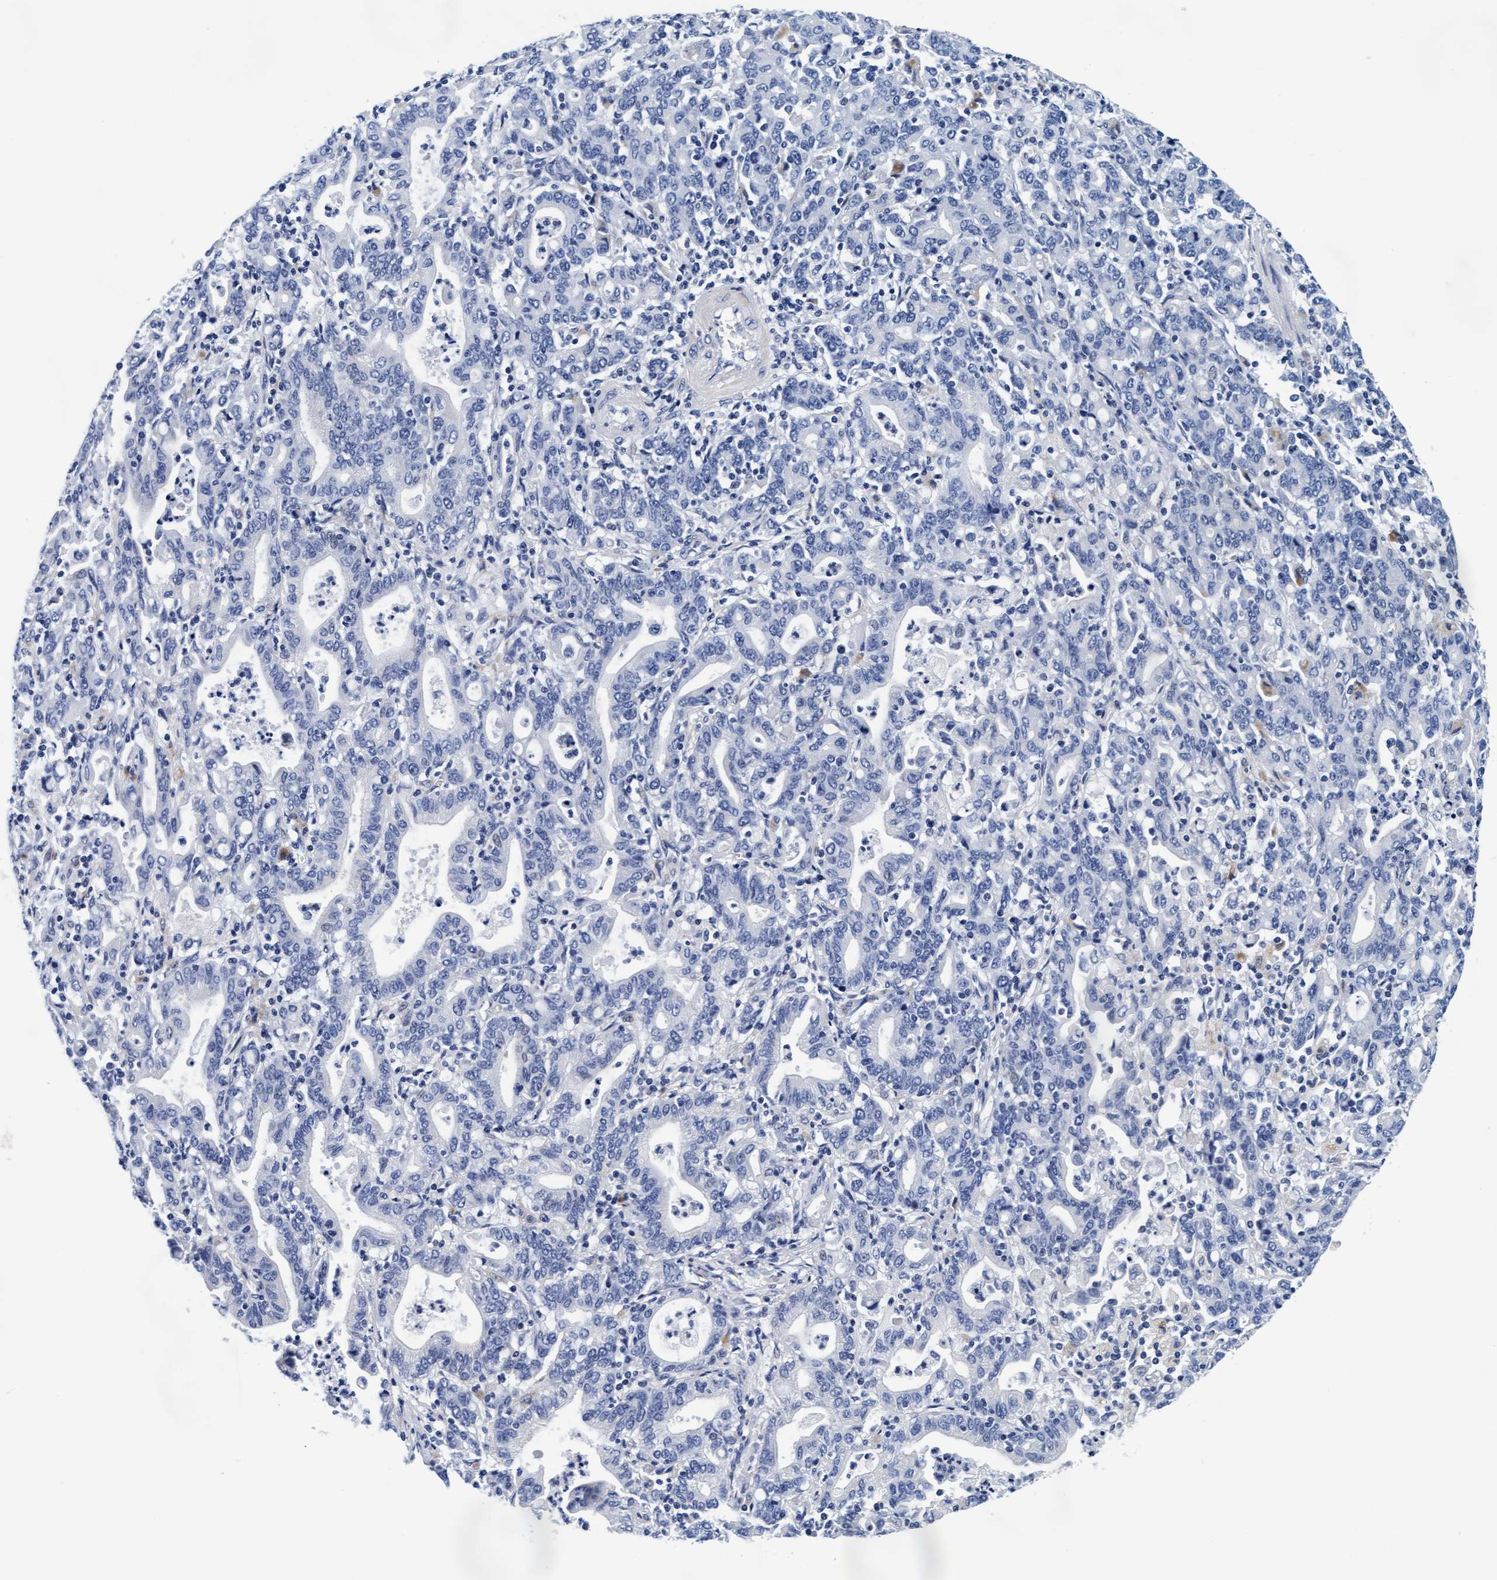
{"staining": {"intensity": "negative", "quantity": "none", "location": "none"}, "tissue": "stomach cancer", "cell_type": "Tumor cells", "image_type": "cancer", "snomed": [{"axis": "morphology", "description": "Adenocarcinoma, NOS"}, {"axis": "topography", "description": "Stomach, upper"}], "caption": "Tumor cells are negative for protein expression in human stomach adenocarcinoma. Nuclei are stained in blue.", "gene": "ARSG", "patient": {"sex": "male", "age": 69}}